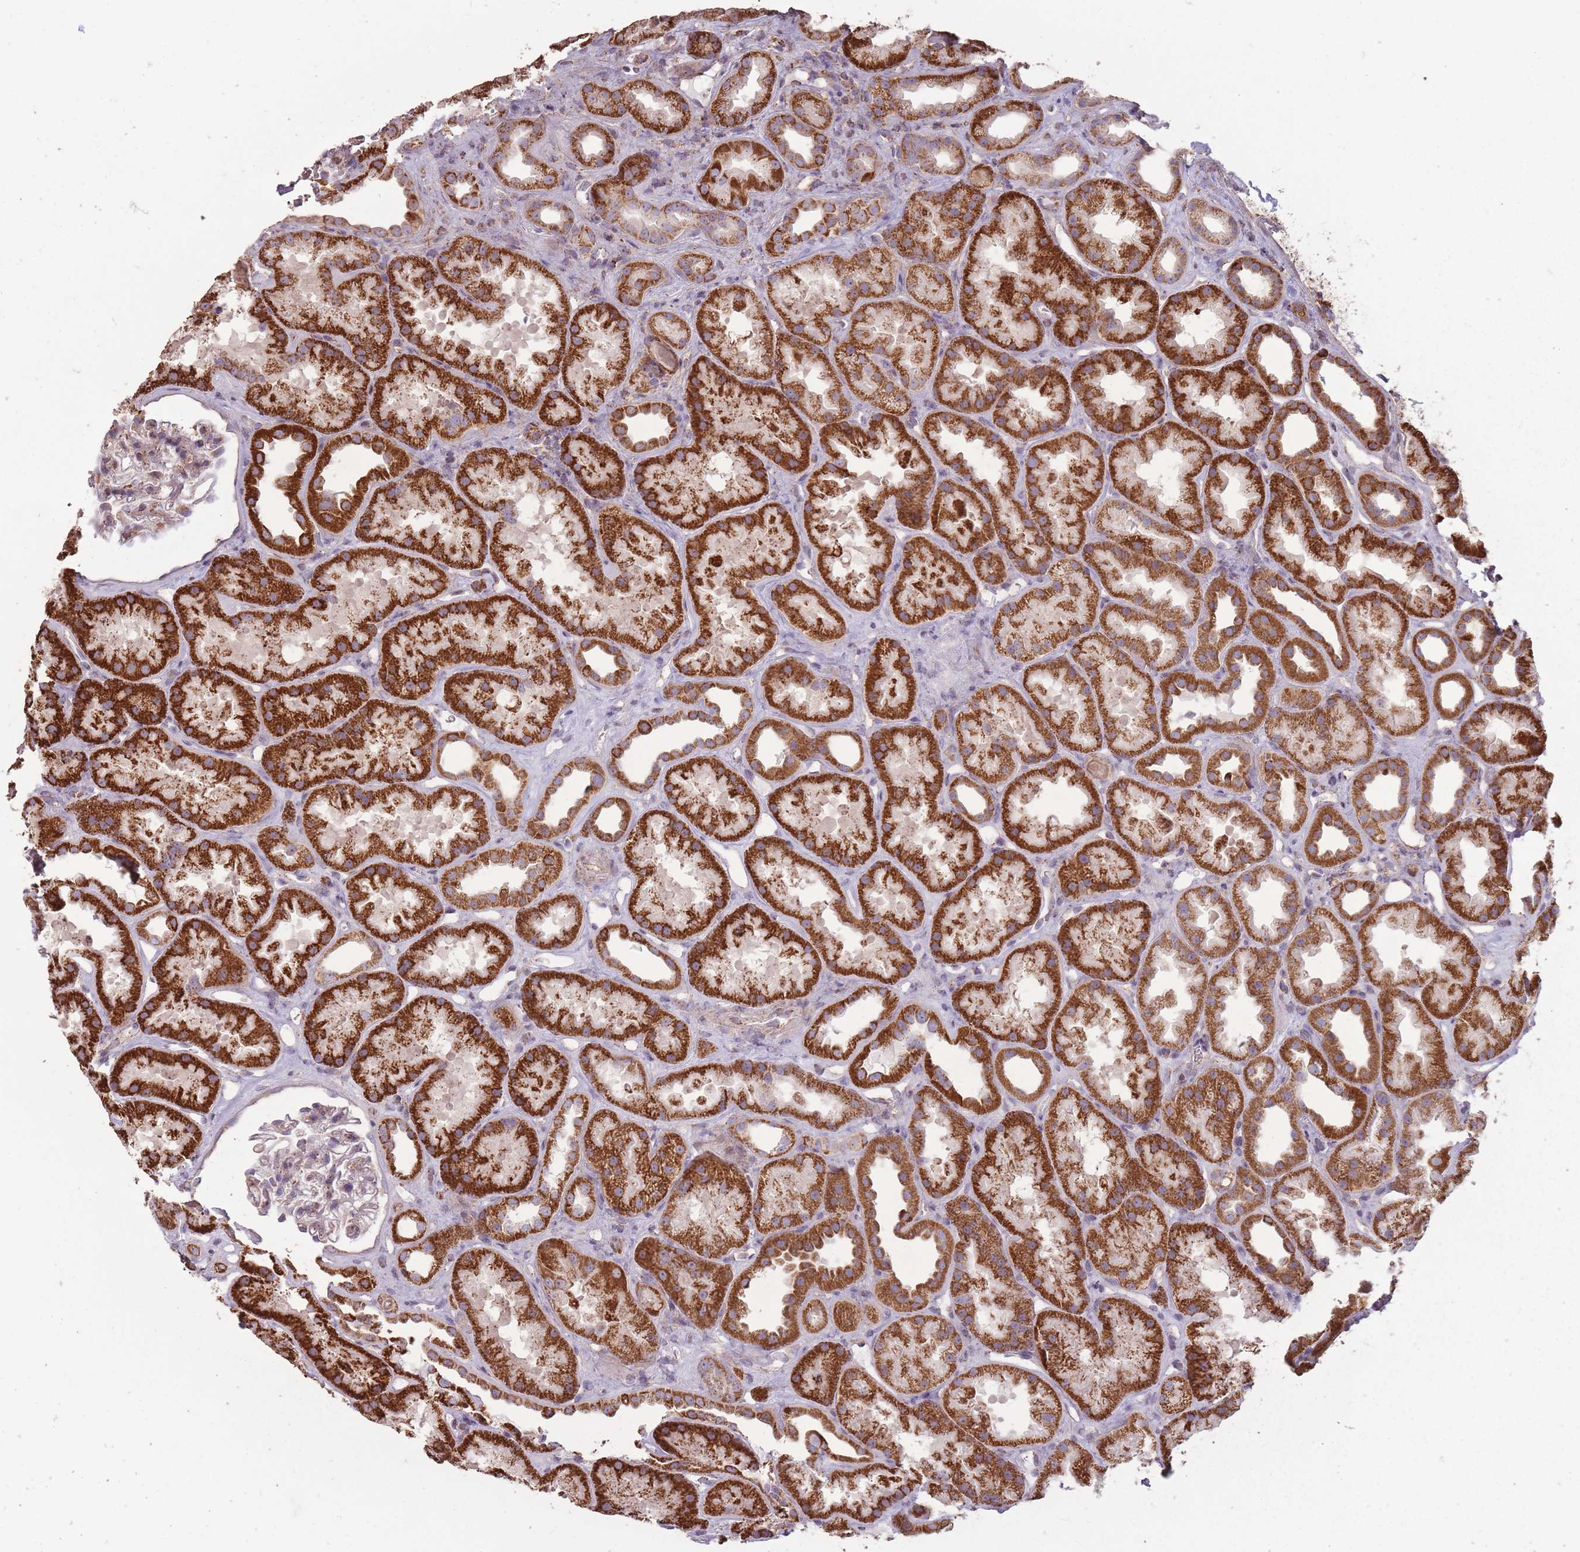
{"staining": {"intensity": "negative", "quantity": "none", "location": "none"}, "tissue": "kidney", "cell_type": "Cells in glomeruli", "image_type": "normal", "snomed": [{"axis": "morphology", "description": "Normal tissue, NOS"}, {"axis": "topography", "description": "Kidney"}], "caption": "This micrograph is of normal kidney stained with immunohistochemistry (IHC) to label a protein in brown with the nuclei are counter-stained blue. There is no positivity in cells in glomeruli. (IHC, brightfield microscopy, high magnification).", "gene": "CNOT8", "patient": {"sex": "male", "age": 61}}